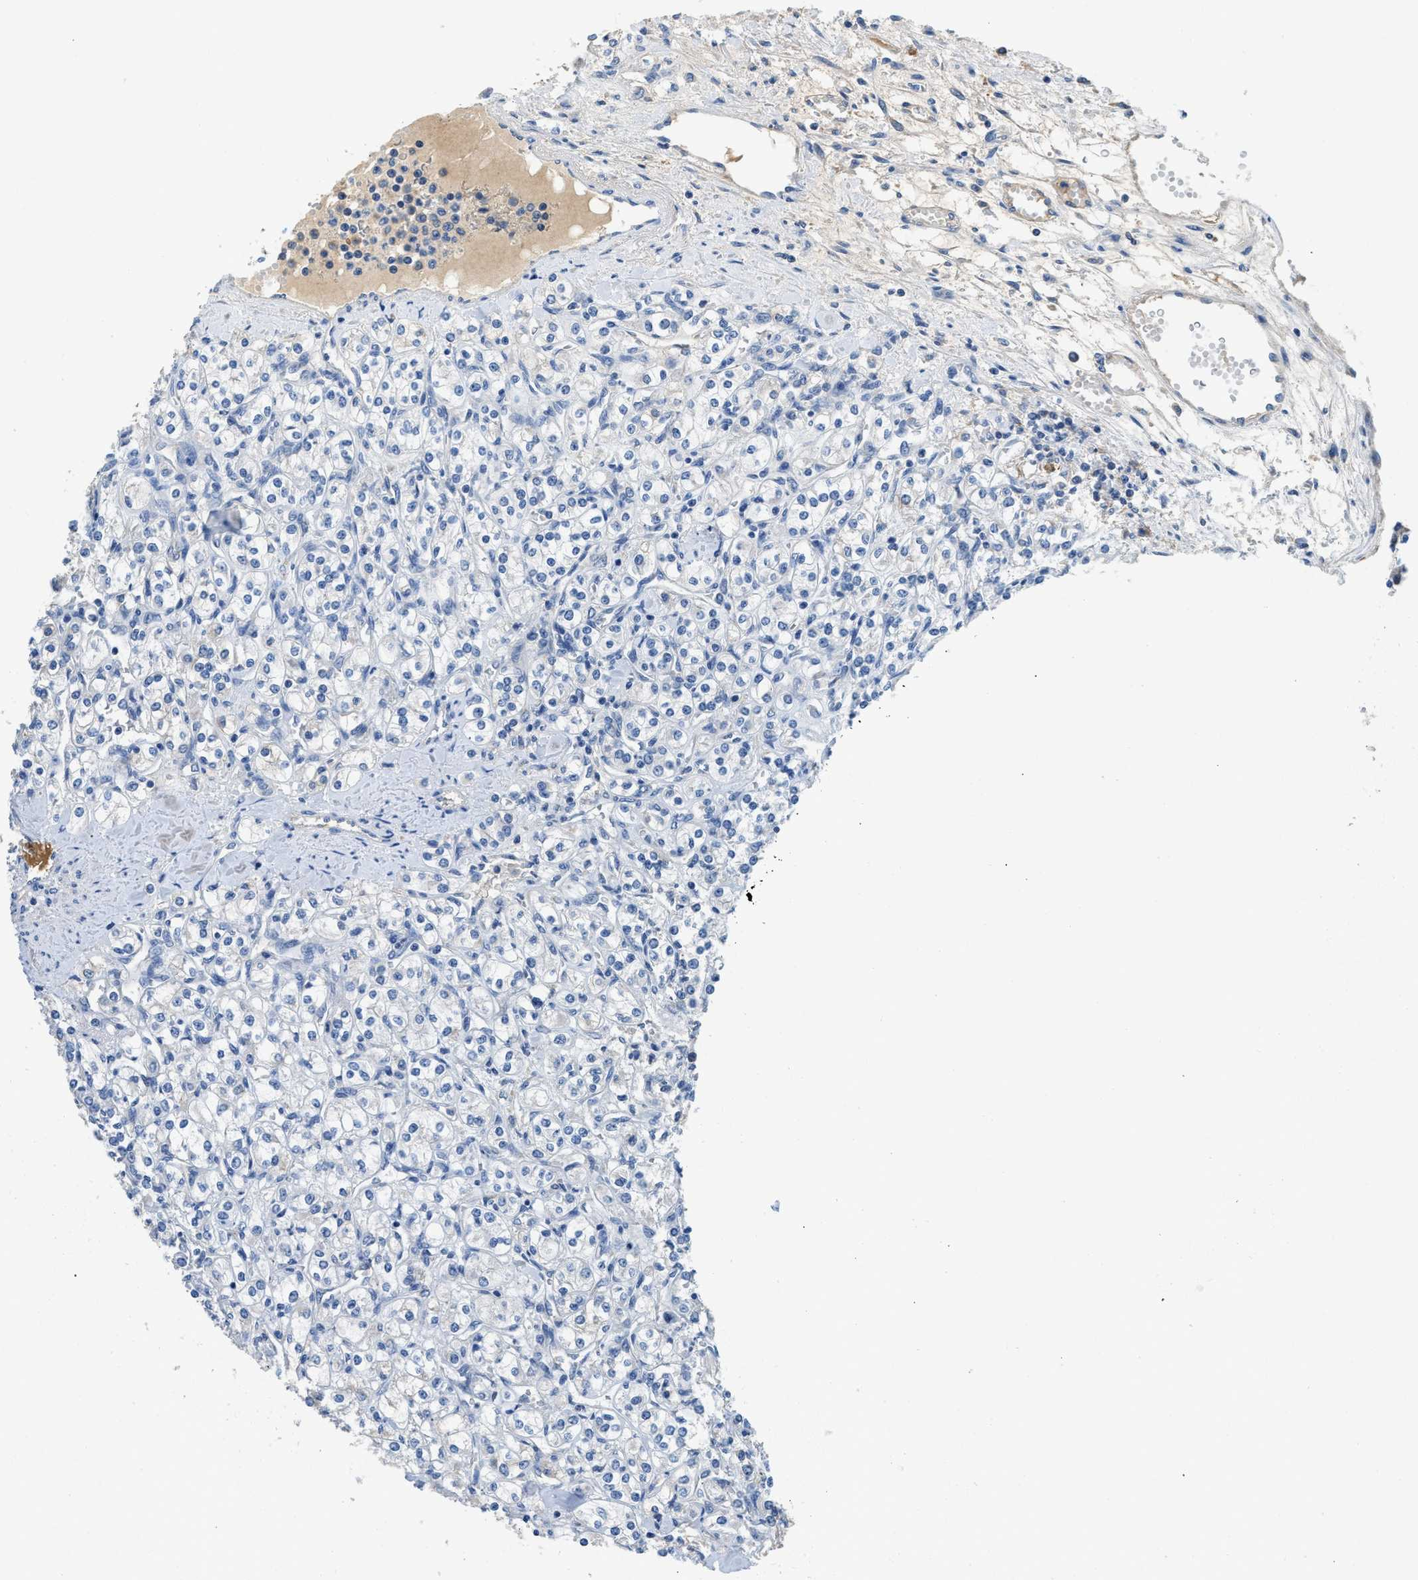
{"staining": {"intensity": "negative", "quantity": "none", "location": "none"}, "tissue": "renal cancer", "cell_type": "Tumor cells", "image_type": "cancer", "snomed": [{"axis": "morphology", "description": "Adenocarcinoma, NOS"}, {"axis": "topography", "description": "Kidney"}], "caption": "Tumor cells show no significant expression in adenocarcinoma (renal).", "gene": "C1S", "patient": {"sex": "male", "age": 77}}